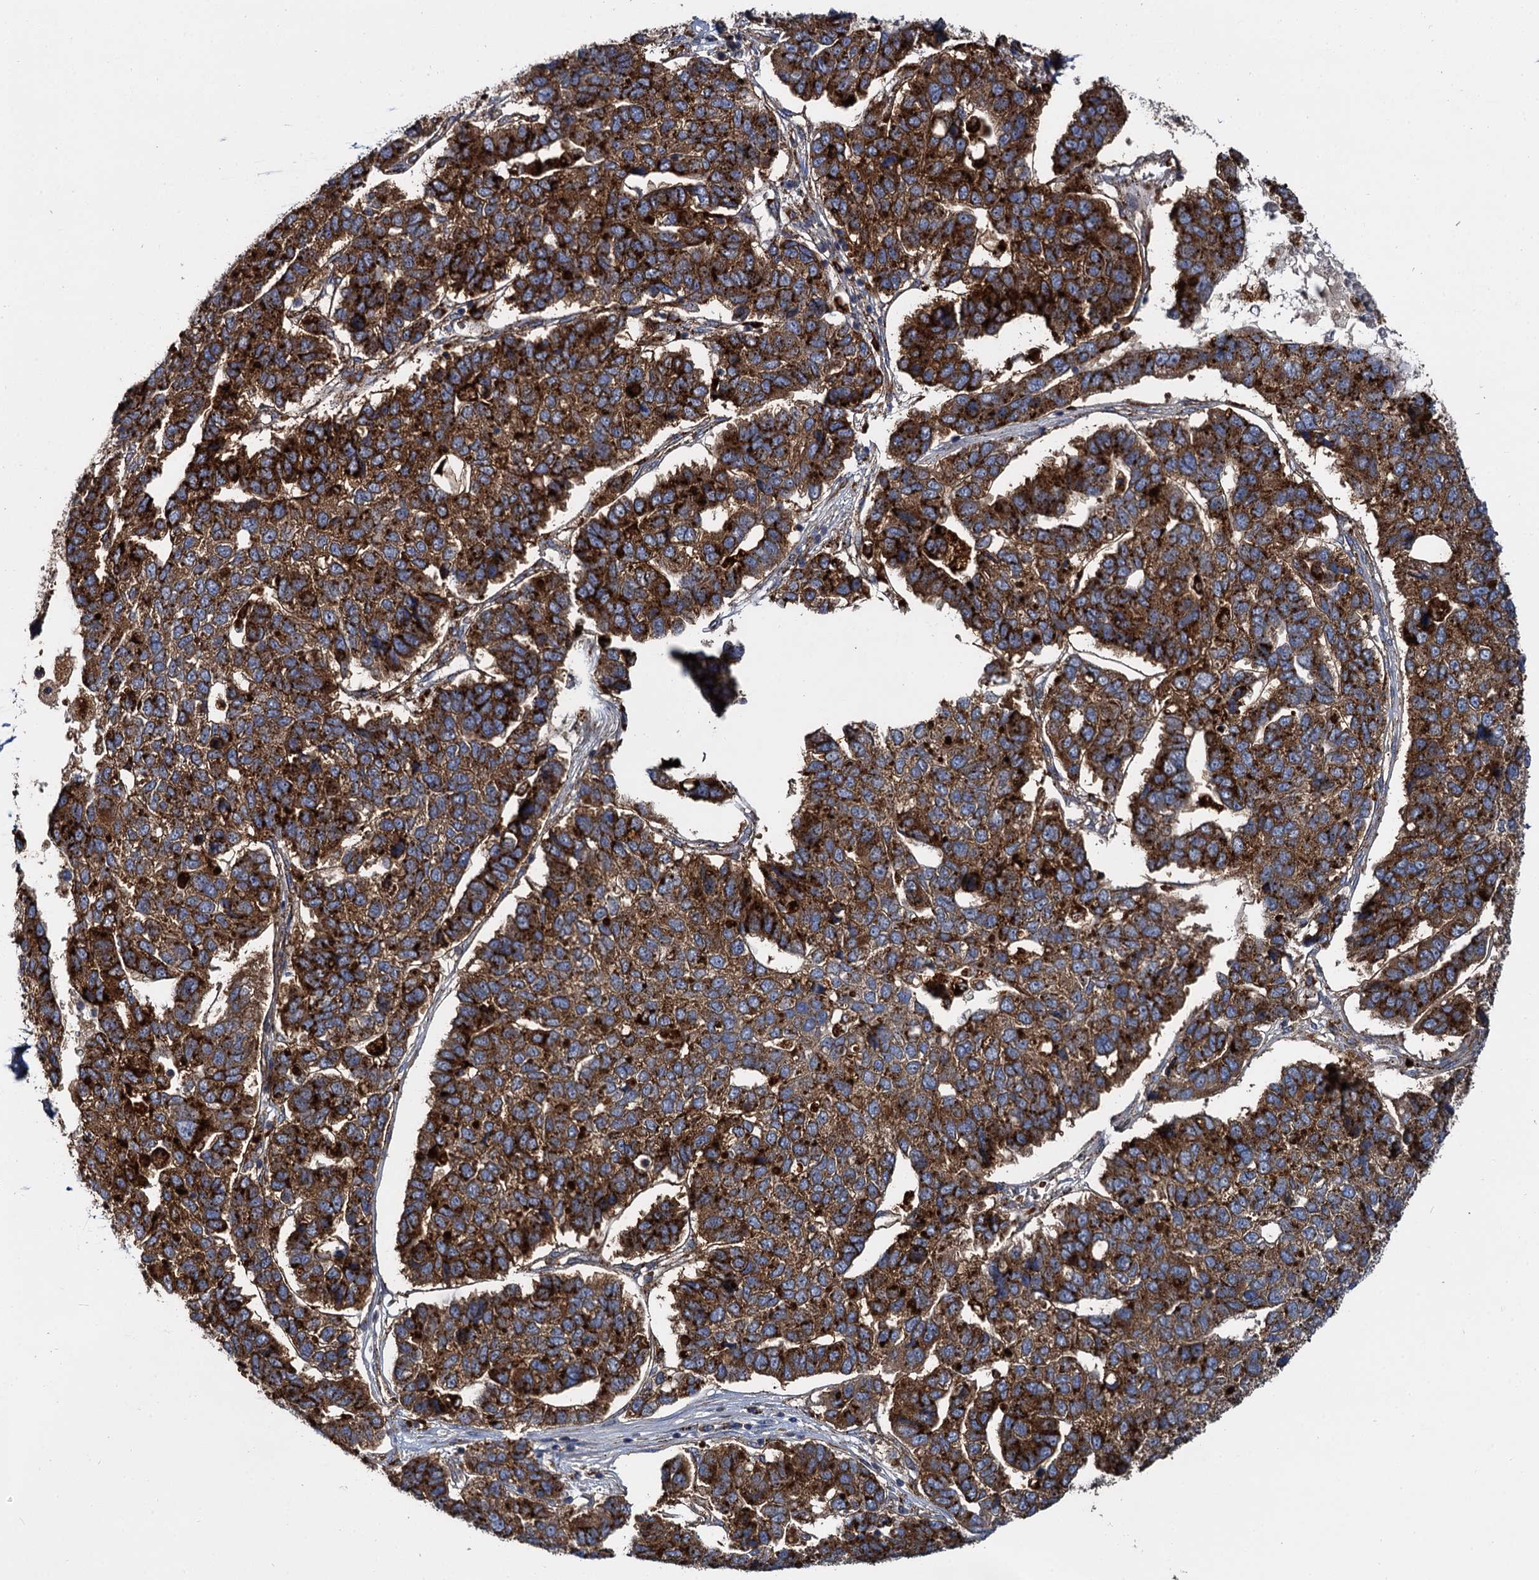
{"staining": {"intensity": "strong", "quantity": ">75%", "location": "cytoplasmic/membranous"}, "tissue": "pancreatic cancer", "cell_type": "Tumor cells", "image_type": "cancer", "snomed": [{"axis": "morphology", "description": "Adenocarcinoma, NOS"}, {"axis": "topography", "description": "Pancreas"}], "caption": "Strong cytoplasmic/membranous staining is identified in about >75% of tumor cells in pancreatic cancer (adenocarcinoma).", "gene": "GBA1", "patient": {"sex": "female", "age": 61}}